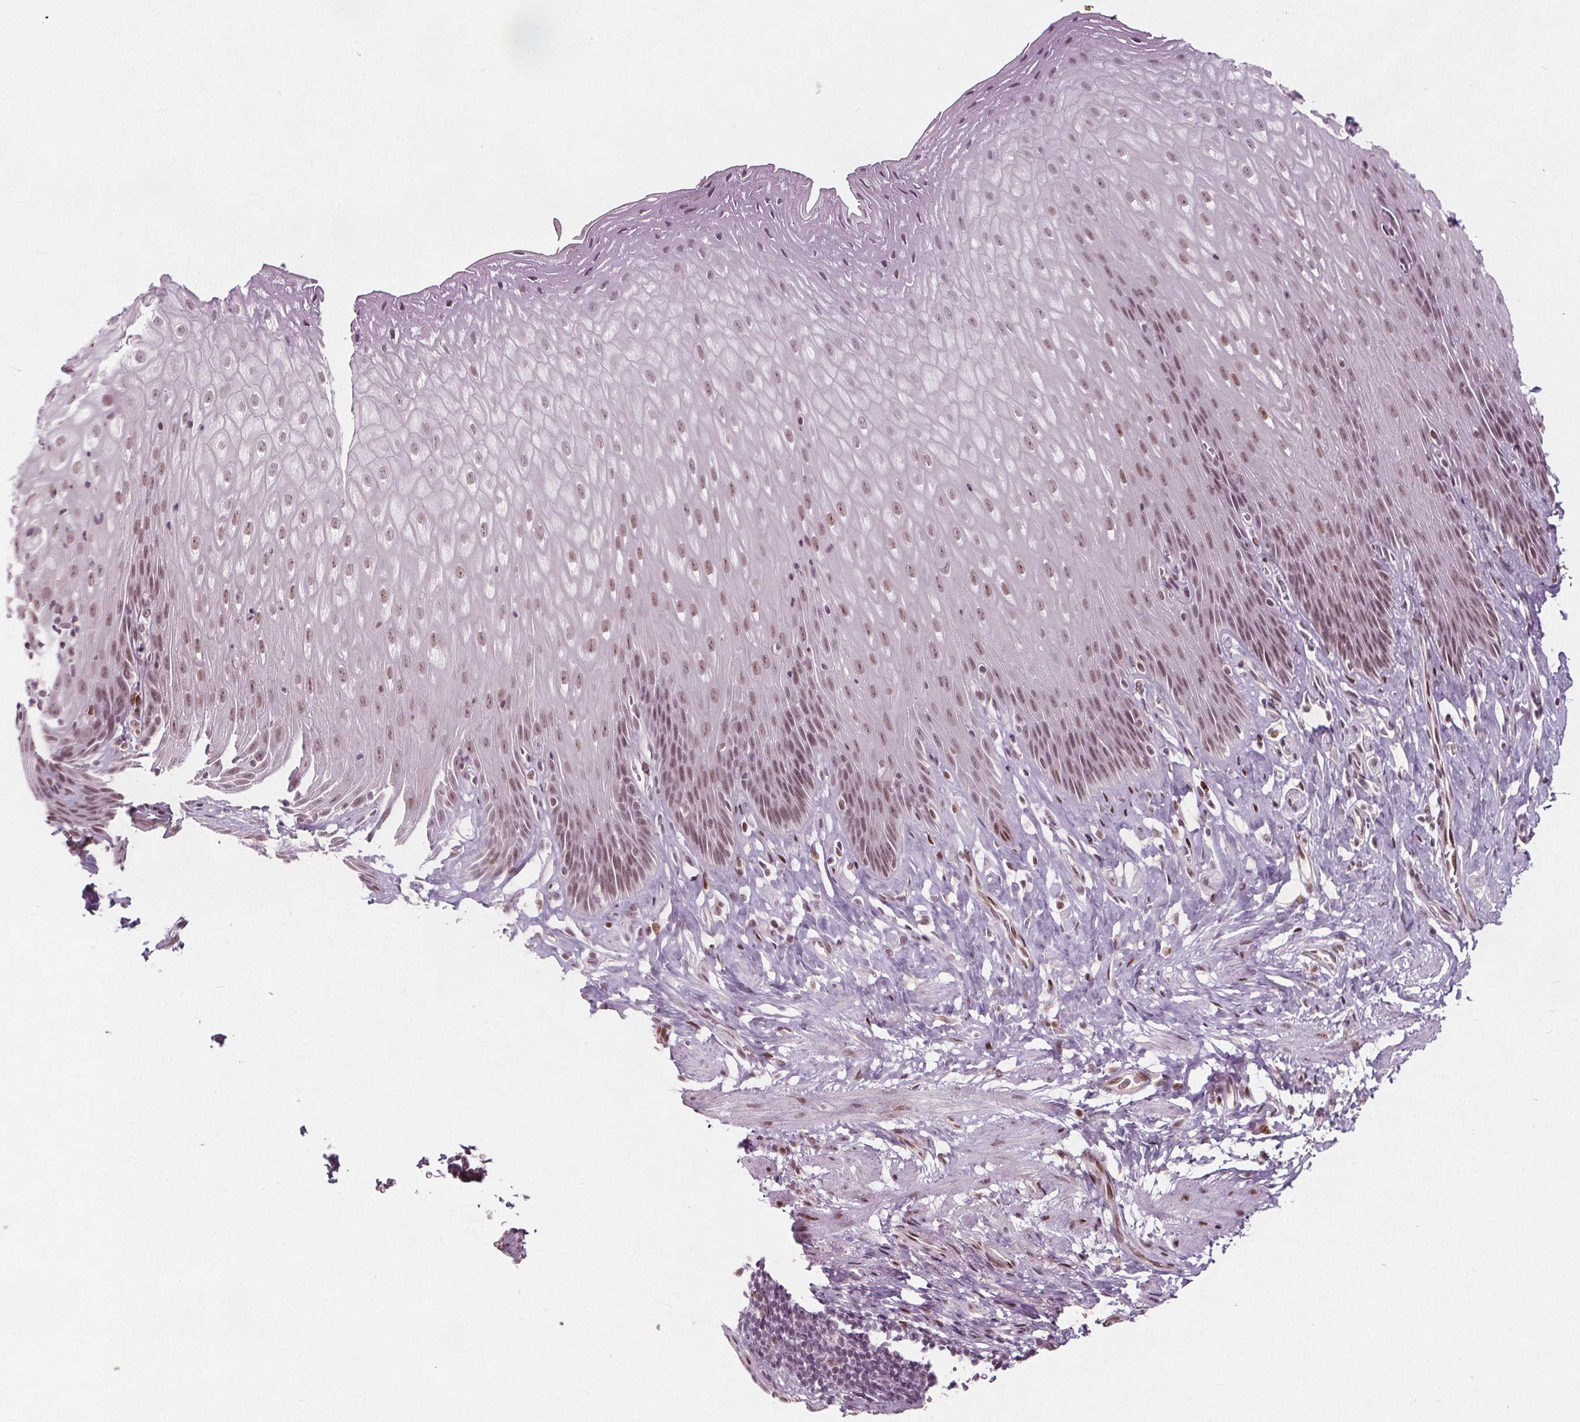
{"staining": {"intensity": "moderate", "quantity": "25%-75%", "location": "nuclear"}, "tissue": "esophagus", "cell_type": "Squamous epithelial cells", "image_type": "normal", "snomed": [{"axis": "morphology", "description": "Normal tissue, NOS"}, {"axis": "topography", "description": "Esophagus"}], "caption": "This micrograph reveals immunohistochemistry (IHC) staining of unremarkable human esophagus, with medium moderate nuclear staining in approximately 25%-75% of squamous epithelial cells.", "gene": "TAF6L", "patient": {"sex": "female", "age": 61}}